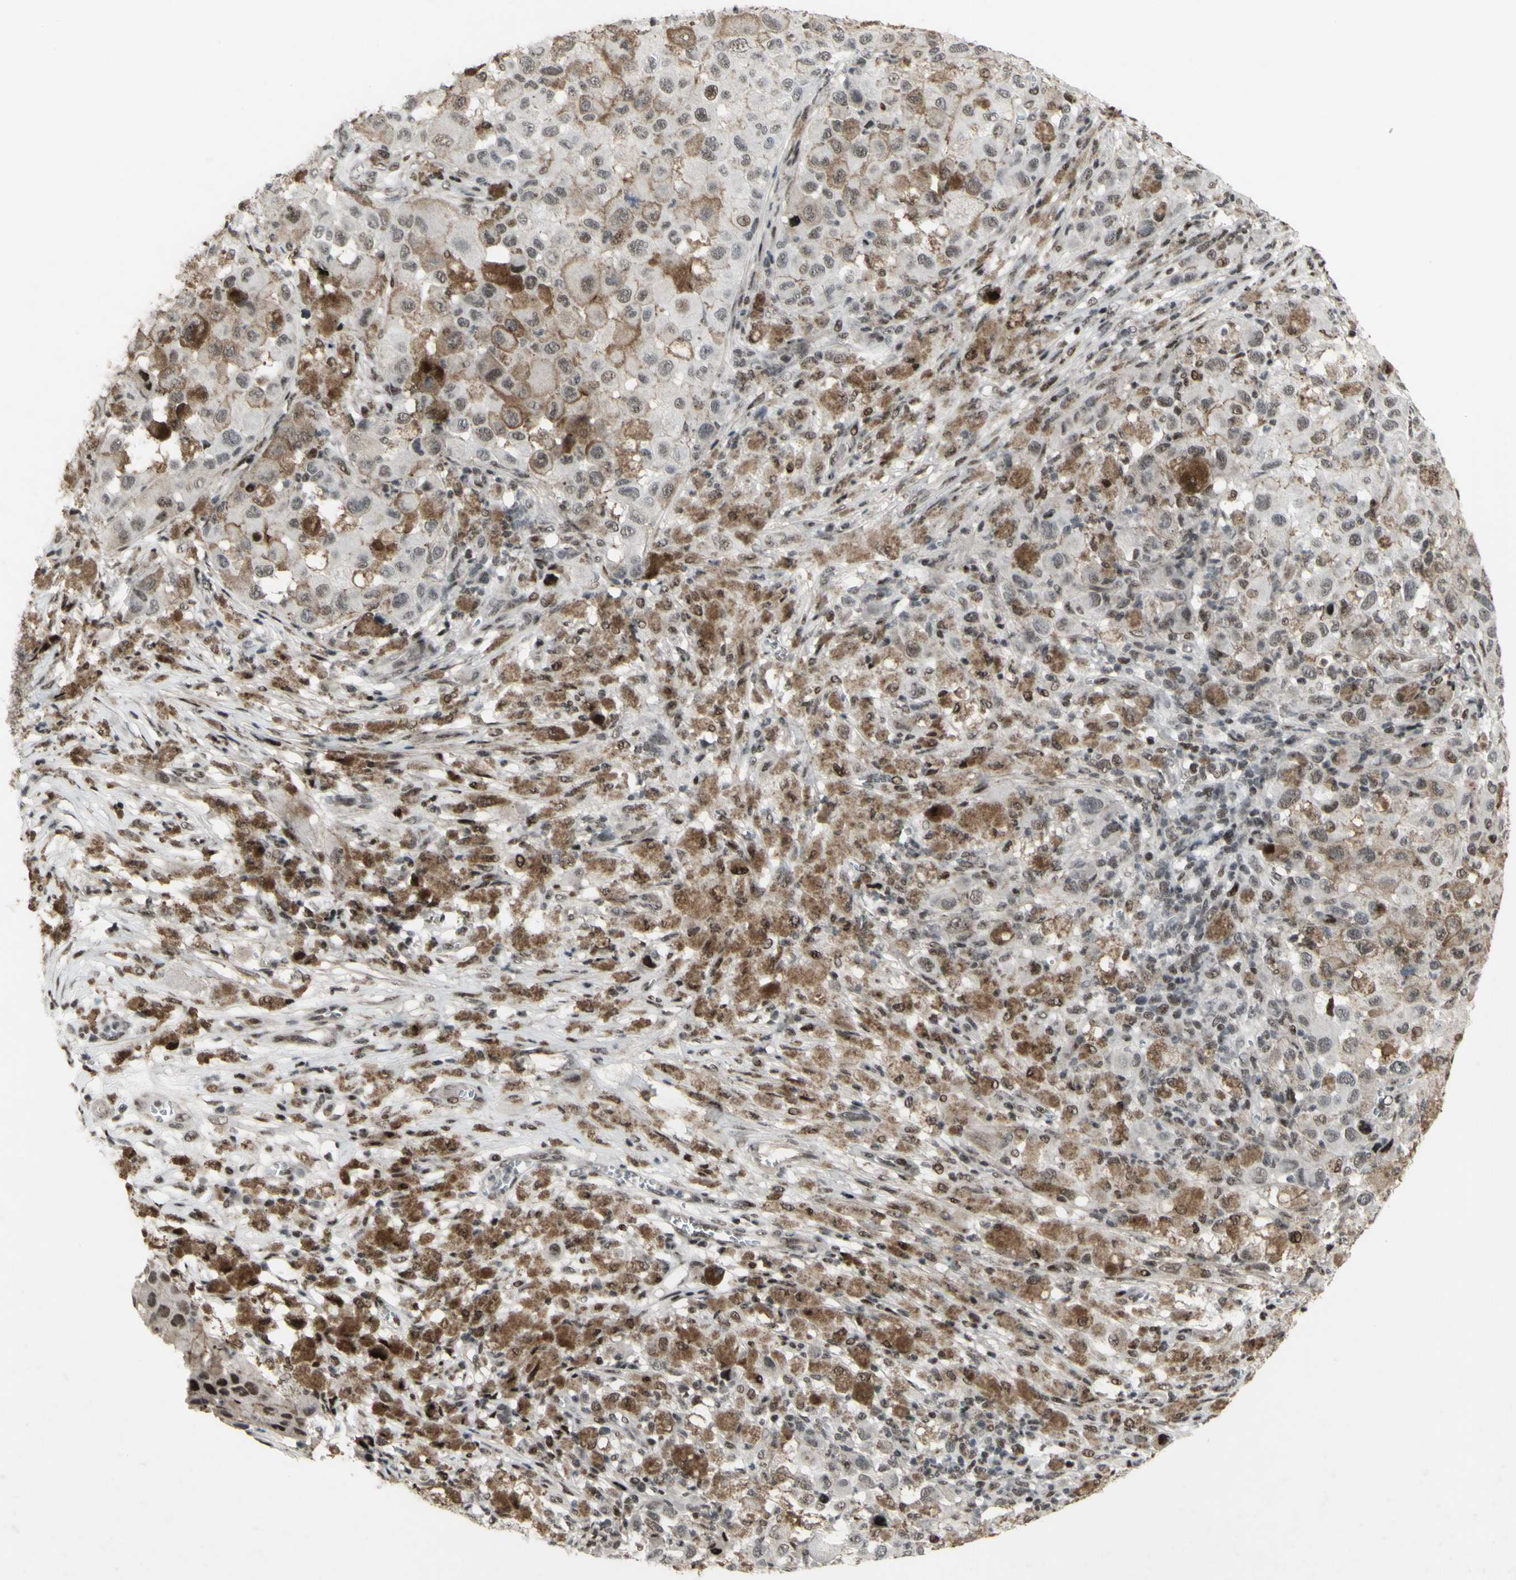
{"staining": {"intensity": "weak", "quantity": "25%-75%", "location": "cytoplasmic/membranous"}, "tissue": "melanoma", "cell_type": "Tumor cells", "image_type": "cancer", "snomed": [{"axis": "morphology", "description": "Malignant melanoma, NOS"}, {"axis": "topography", "description": "Skin"}], "caption": "DAB immunohistochemical staining of human melanoma demonstrates weak cytoplasmic/membranous protein expression in approximately 25%-75% of tumor cells.", "gene": "SUPT6H", "patient": {"sex": "male", "age": 96}}